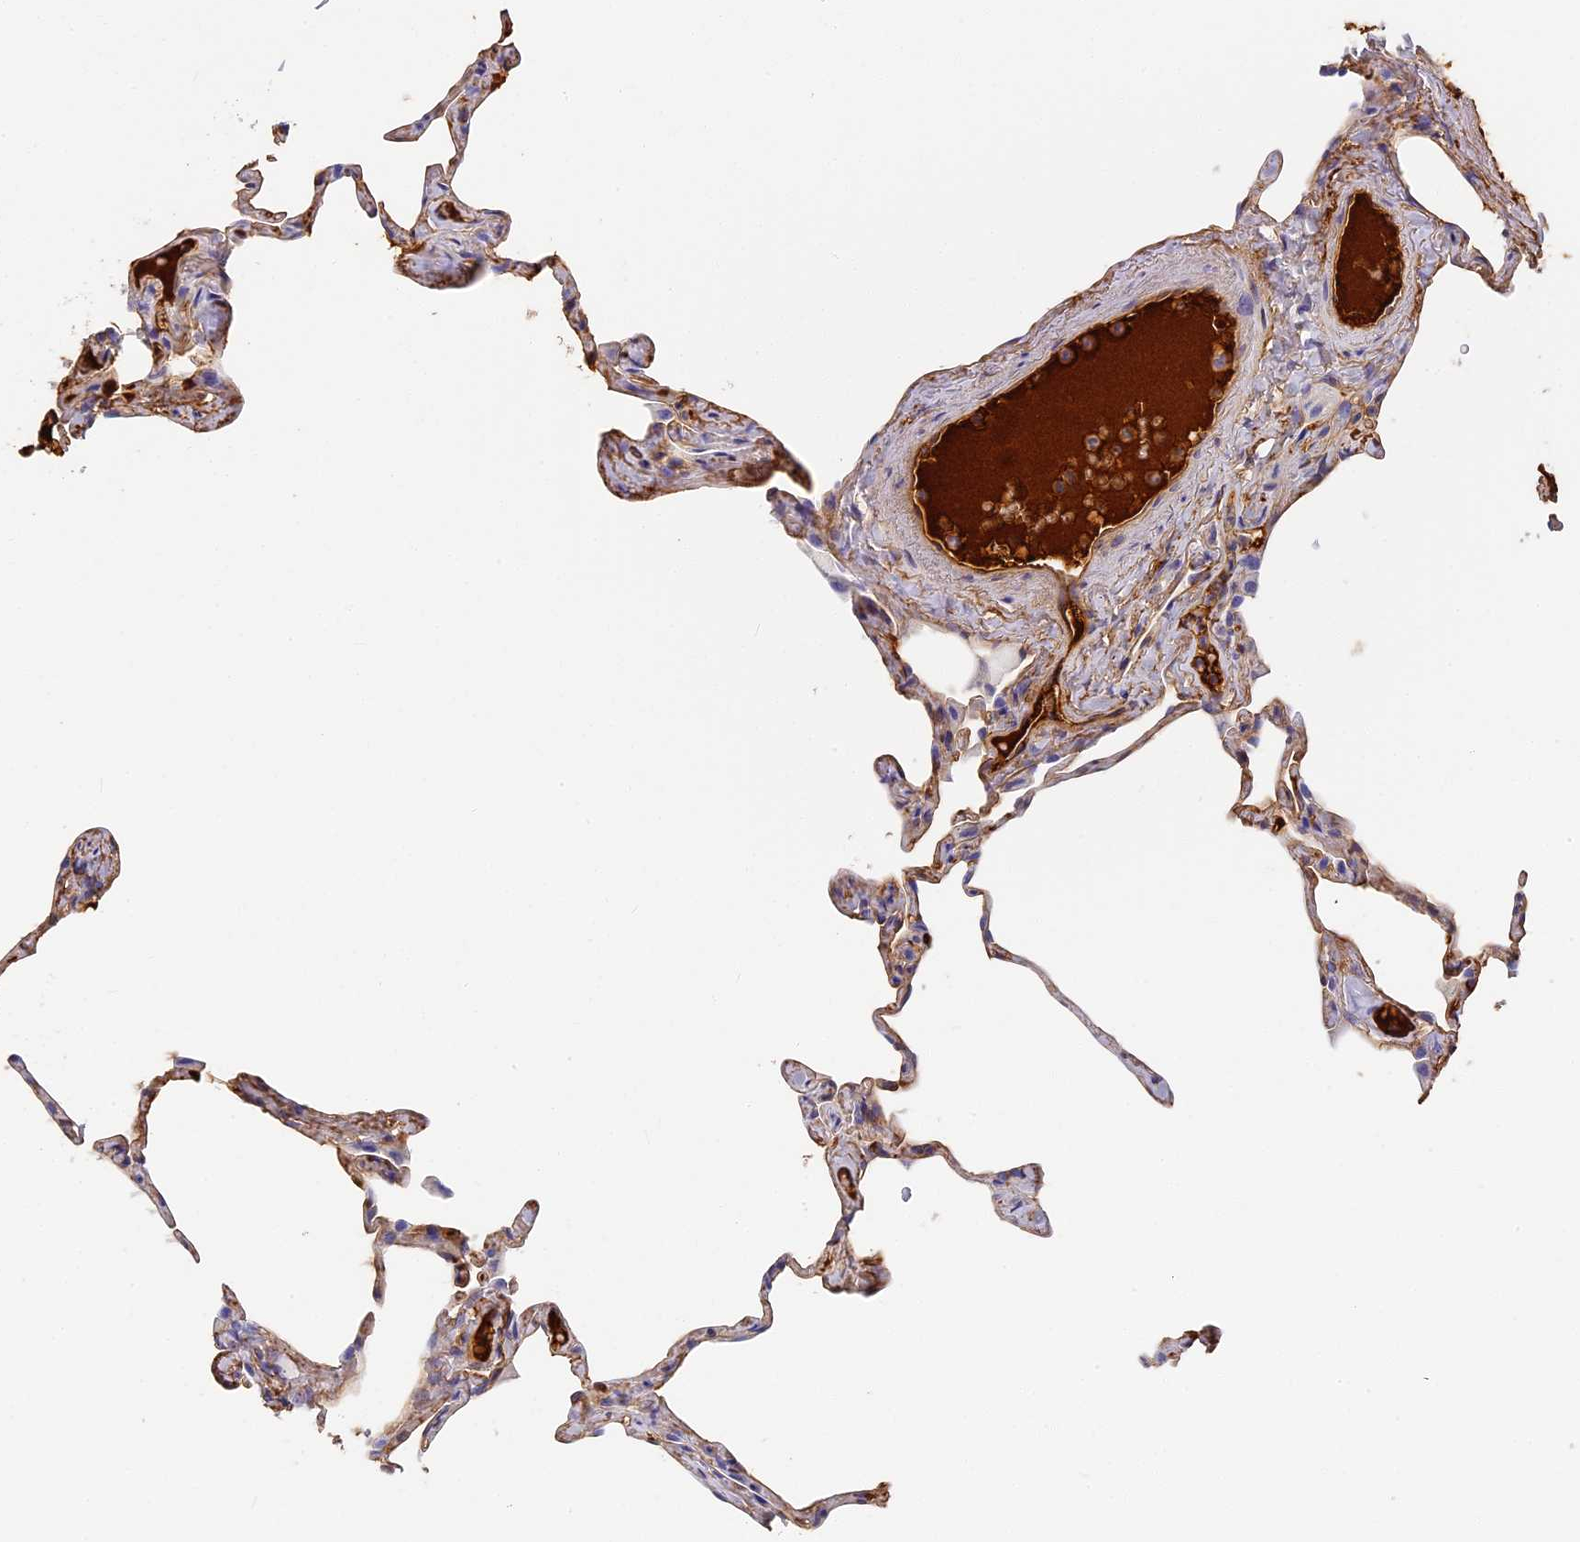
{"staining": {"intensity": "moderate", "quantity": "<25%", "location": "cytoplasmic/membranous"}, "tissue": "lung", "cell_type": "Alveolar cells", "image_type": "normal", "snomed": [{"axis": "morphology", "description": "Normal tissue, NOS"}, {"axis": "topography", "description": "Lung"}], "caption": "Lung stained with DAB immunohistochemistry demonstrates low levels of moderate cytoplasmic/membranous expression in about <25% of alveolar cells. Using DAB (brown) and hematoxylin (blue) stains, captured at high magnification using brightfield microscopy.", "gene": "ITIH1", "patient": {"sex": "male", "age": 65}}